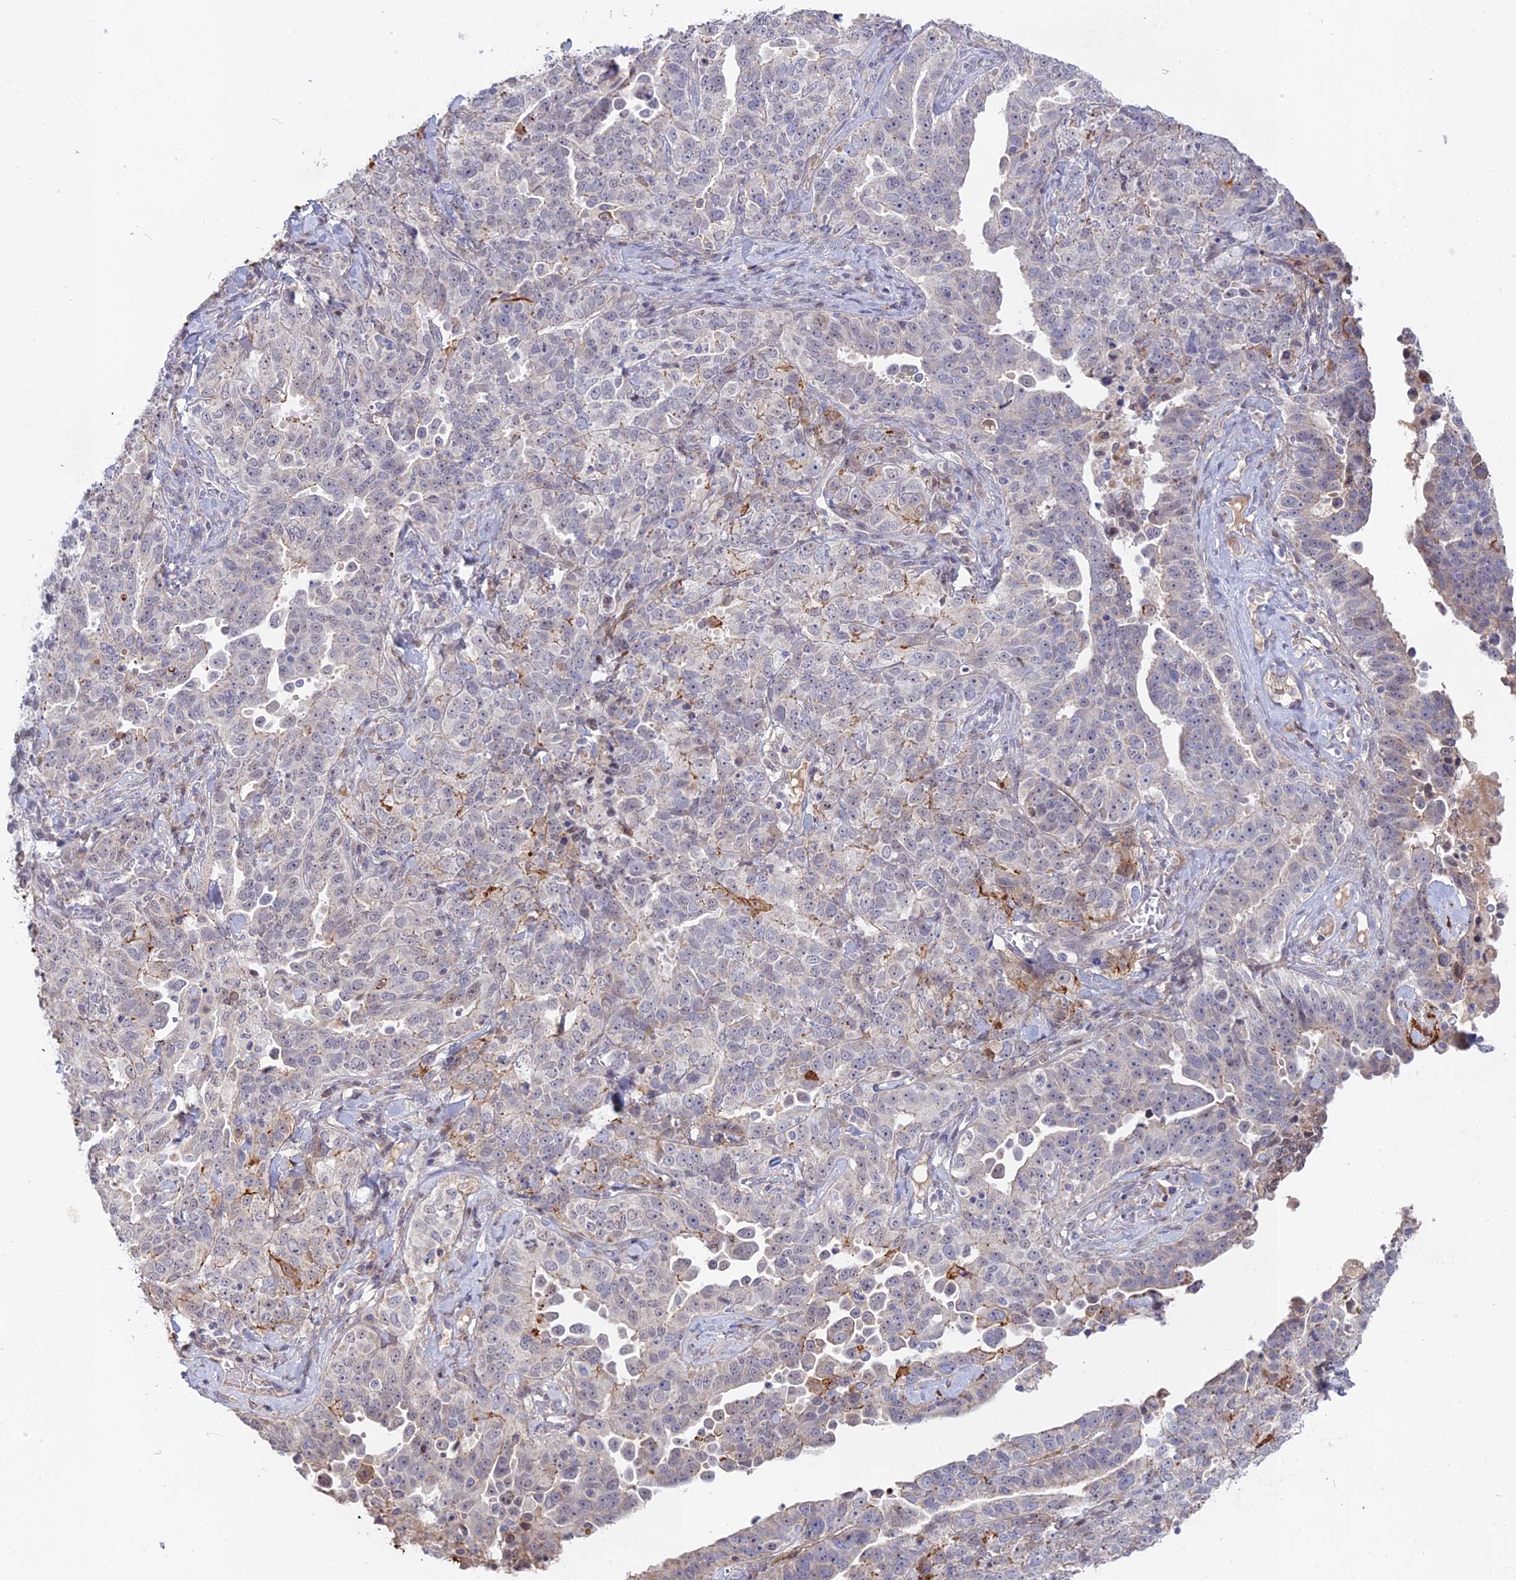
{"staining": {"intensity": "negative", "quantity": "none", "location": "none"}, "tissue": "ovarian cancer", "cell_type": "Tumor cells", "image_type": "cancer", "snomed": [{"axis": "morphology", "description": "Carcinoma, endometroid"}, {"axis": "topography", "description": "Ovary"}], "caption": "Histopathology image shows no protein staining in tumor cells of ovarian endometroid carcinoma tissue. (DAB (3,3'-diaminobenzidine) IHC with hematoxylin counter stain).", "gene": "CCDC154", "patient": {"sex": "female", "age": 62}}